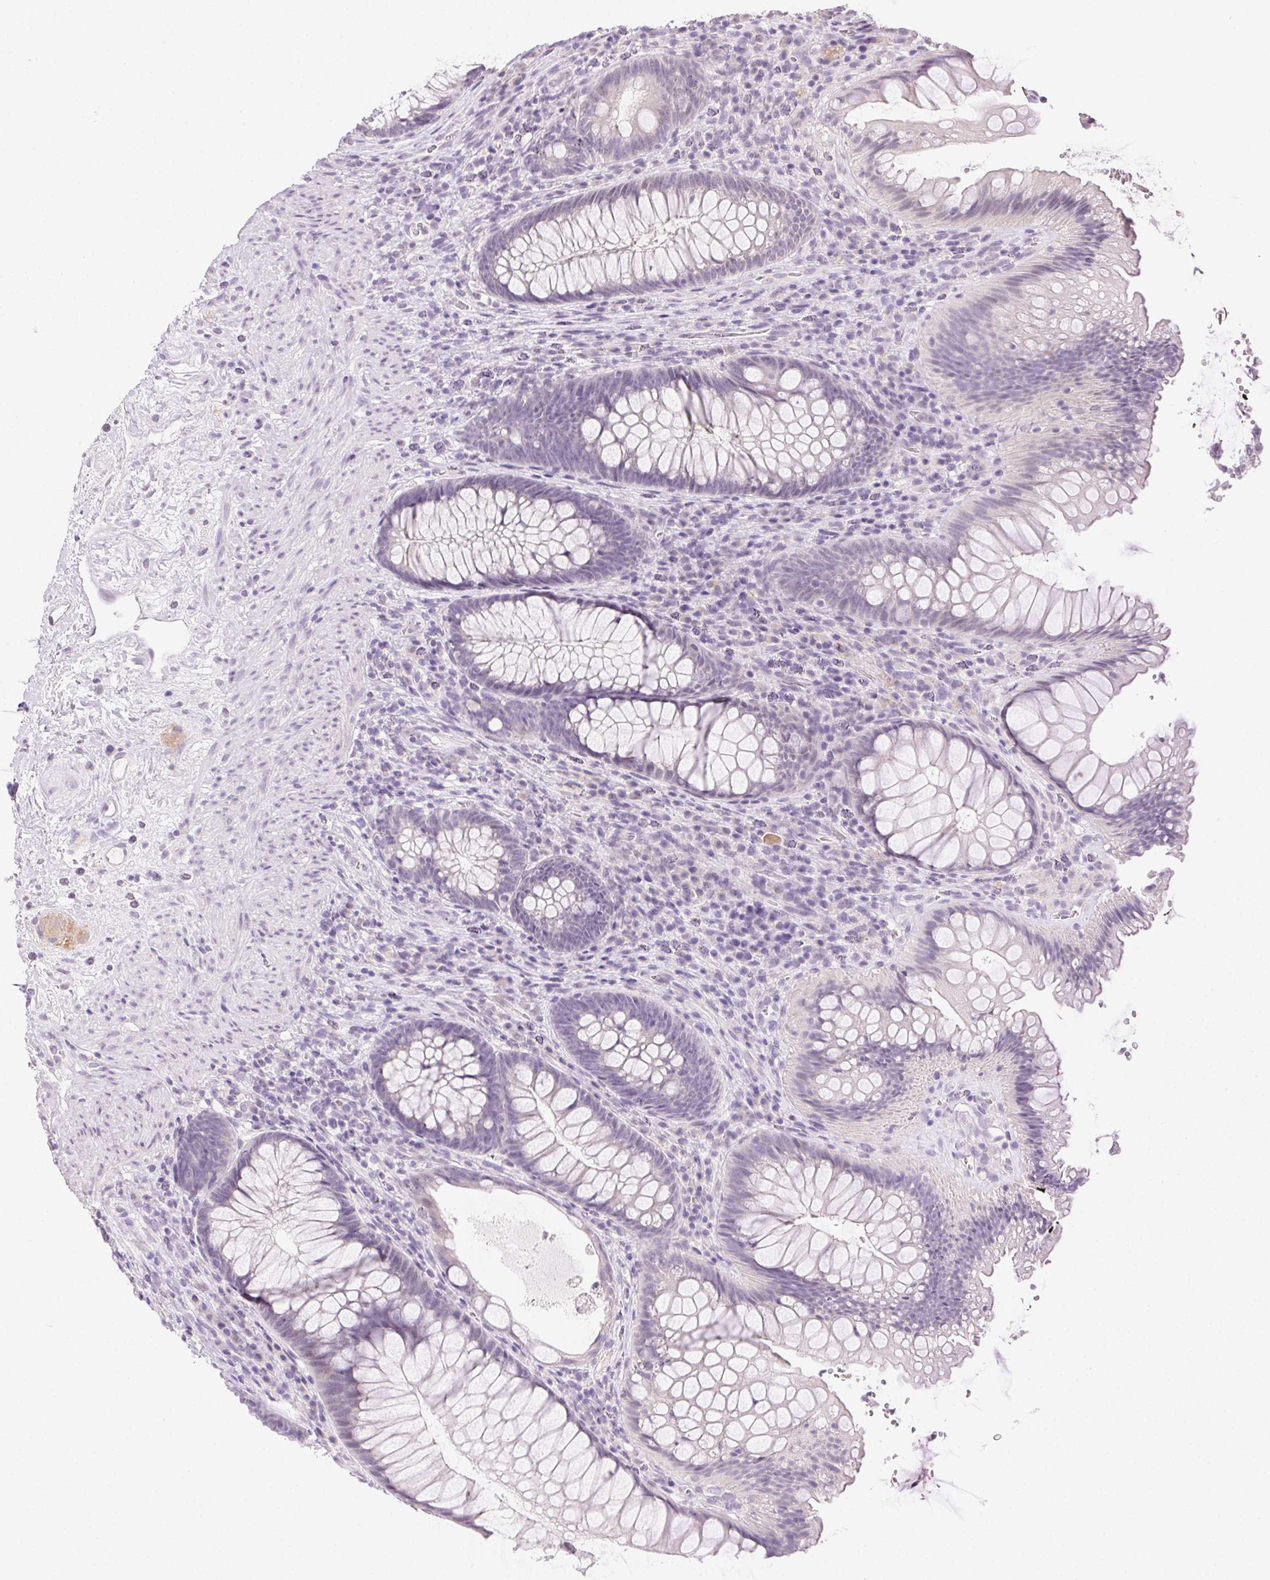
{"staining": {"intensity": "negative", "quantity": "none", "location": "none"}, "tissue": "rectum", "cell_type": "Glandular cells", "image_type": "normal", "snomed": [{"axis": "morphology", "description": "Normal tissue, NOS"}, {"axis": "topography", "description": "Smooth muscle"}, {"axis": "topography", "description": "Rectum"}], "caption": "This is a histopathology image of IHC staining of unremarkable rectum, which shows no staining in glandular cells. (DAB (3,3'-diaminobenzidine) immunohistochemistry (IHC), high magnification).", "gene": "CLDN10", "patient": {"sex": "male", "age": 53}}